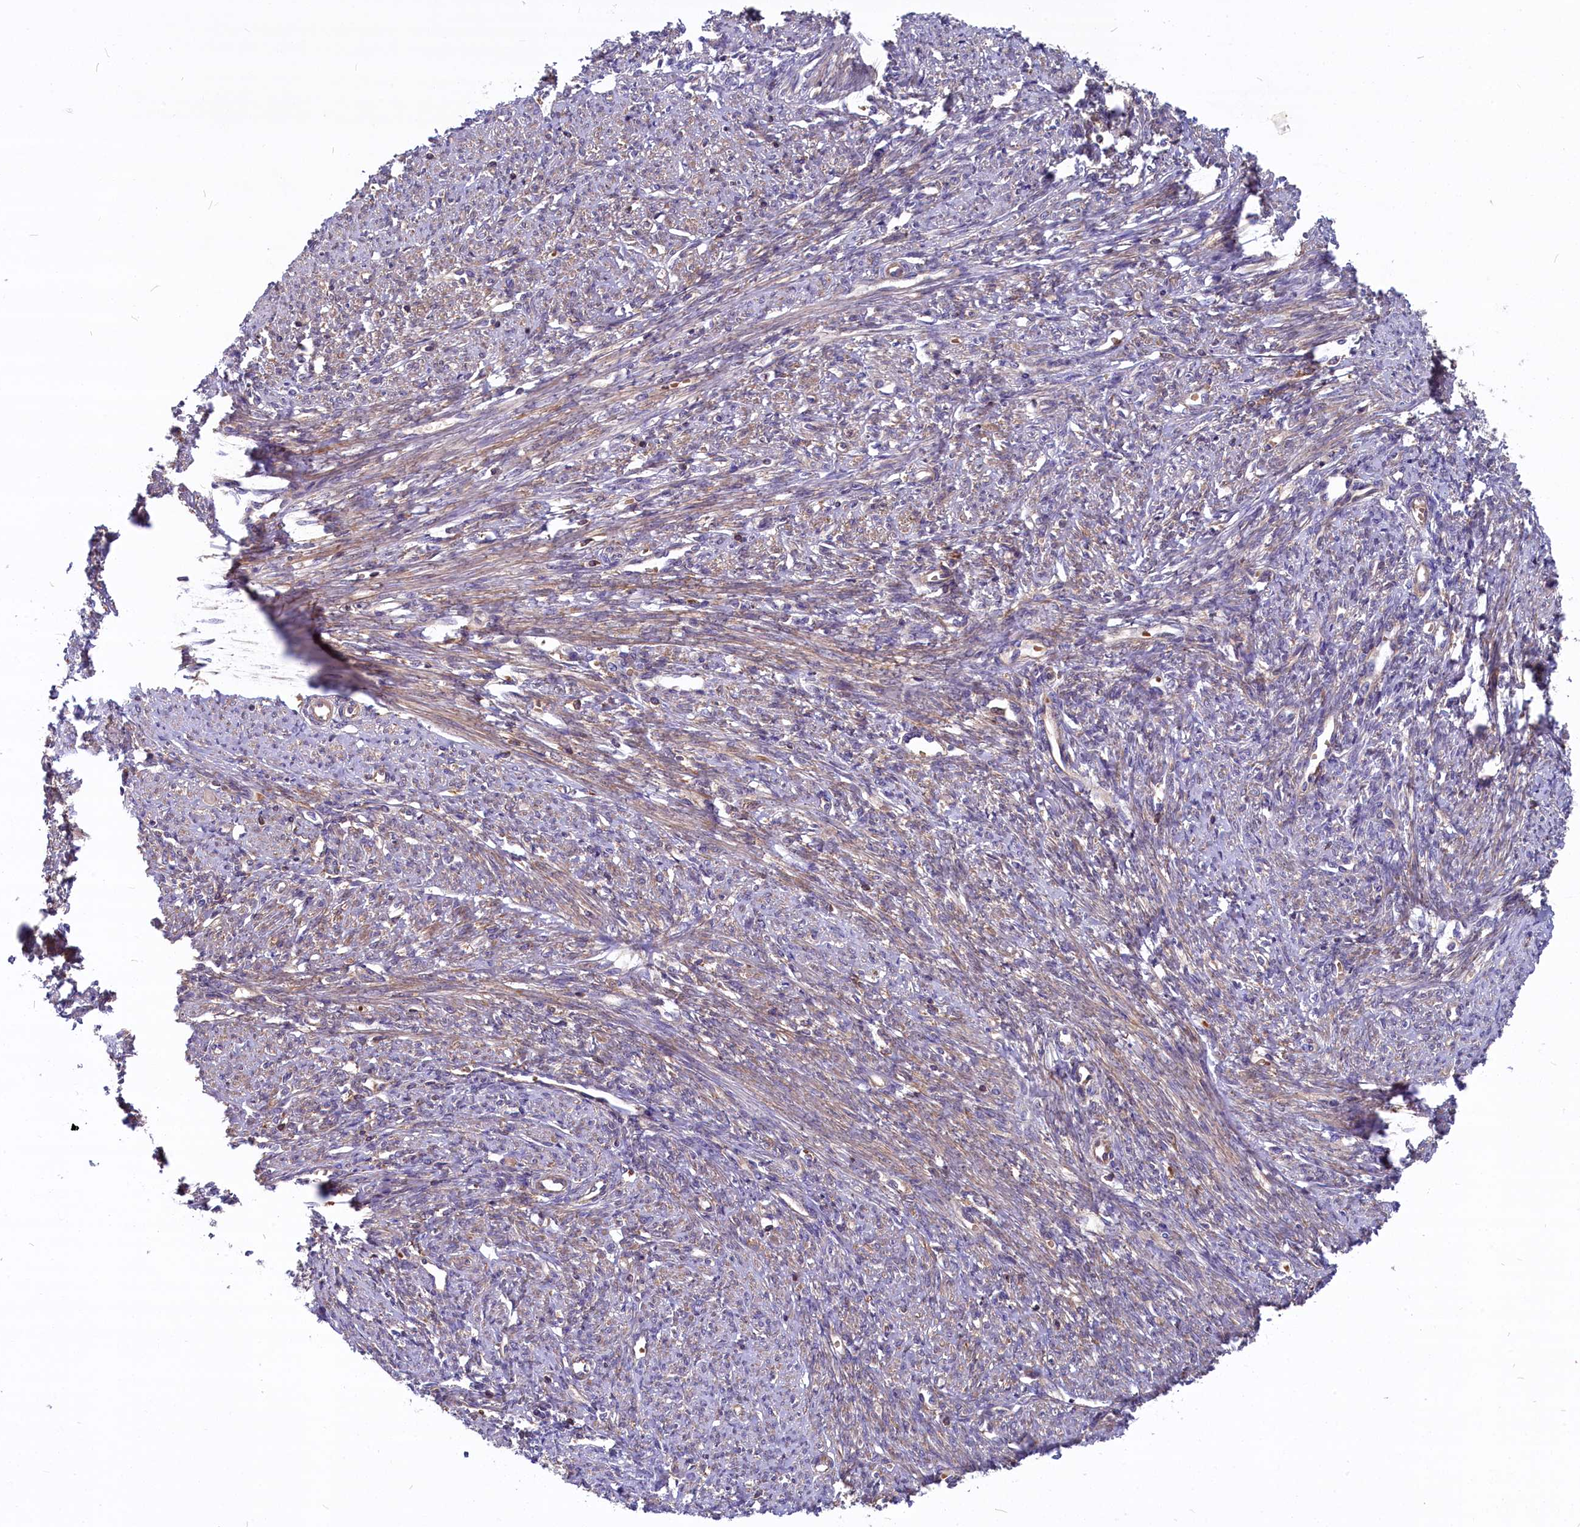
{"staining": {"intensity": "weak", "quantity": ">75%", "location": "cytoplasmic/membranous"}, "tissue": "smooth muscle", "cell_type": "Smooth muscle cells", "image_type": "normal", "snomed": [{"axis": "morphology", "description": "Normal tissue, NOS"}, {"axis": "topography", "description": "Smooth muscle"}, {"axis": "topography", "description": "Uterus"}], "caption": "Smooth muscle stained with immunohistochemistry (IHC) displays weak cytoplasmic/membranous positivity in about >75% of smooth muscle cells. (IHC, brightfield microscopy, high magnification).", "gene": "MYO9B", "patient": {"sex": "female", "age": 59}}